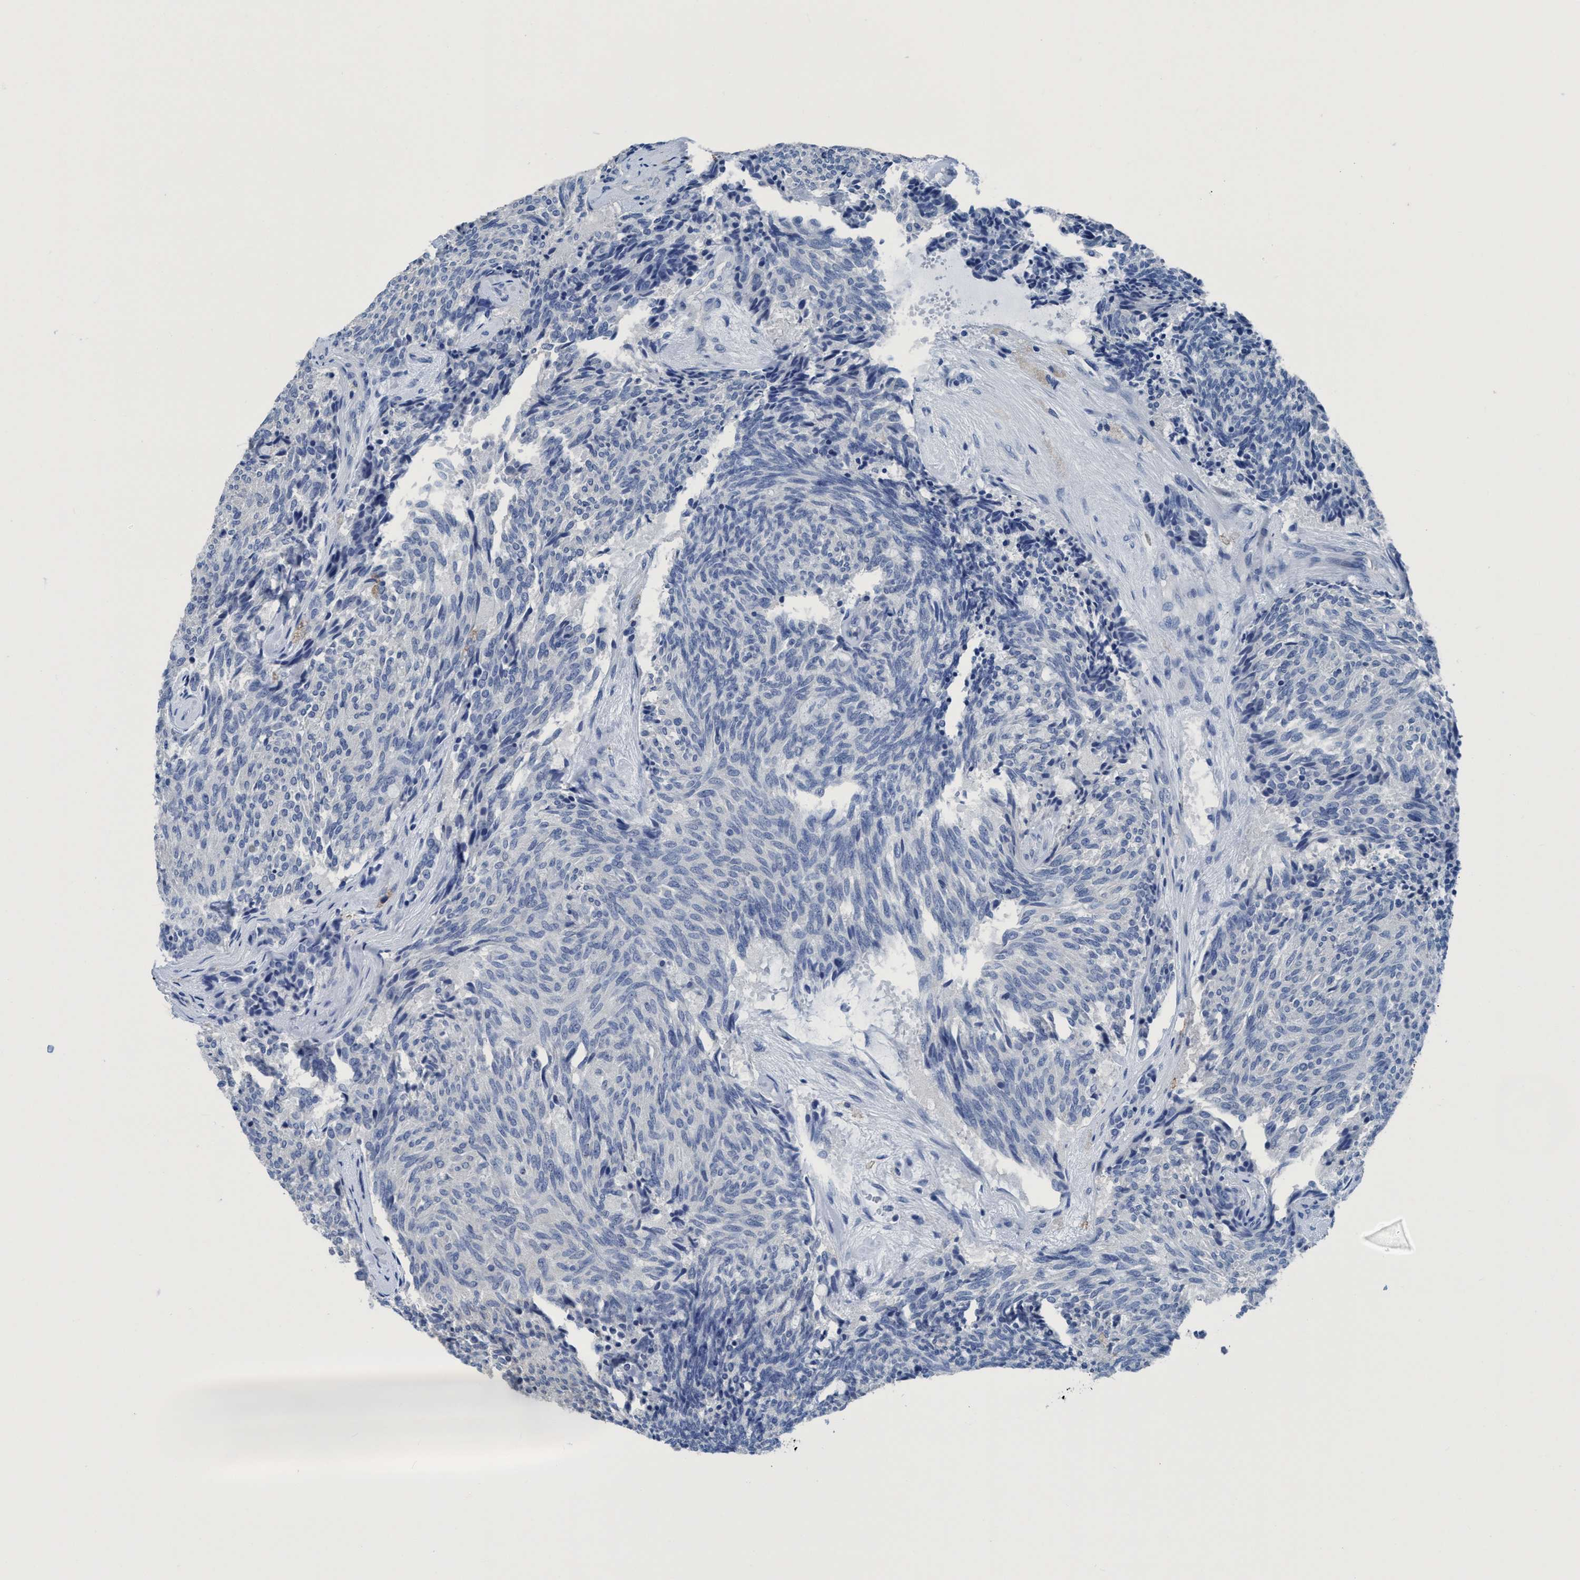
{"staining": {"intensity": "negative", "quantity": "none", "location": "none"}, "tissue": "carcinoid", "cell_type": "Tumor cells", "image_type": "cancer", "snomed": [{"axis": "morphology", "description": "Carcinoid, malignant, NOS"}, {"axis": "topography", "description": "Pancreas"}], "caption": "Tumor cells are negative for protein expression in human carcinoid (malignant).", "gene": "DNAI1", "patient": {"sex": "female", "age": 54}}